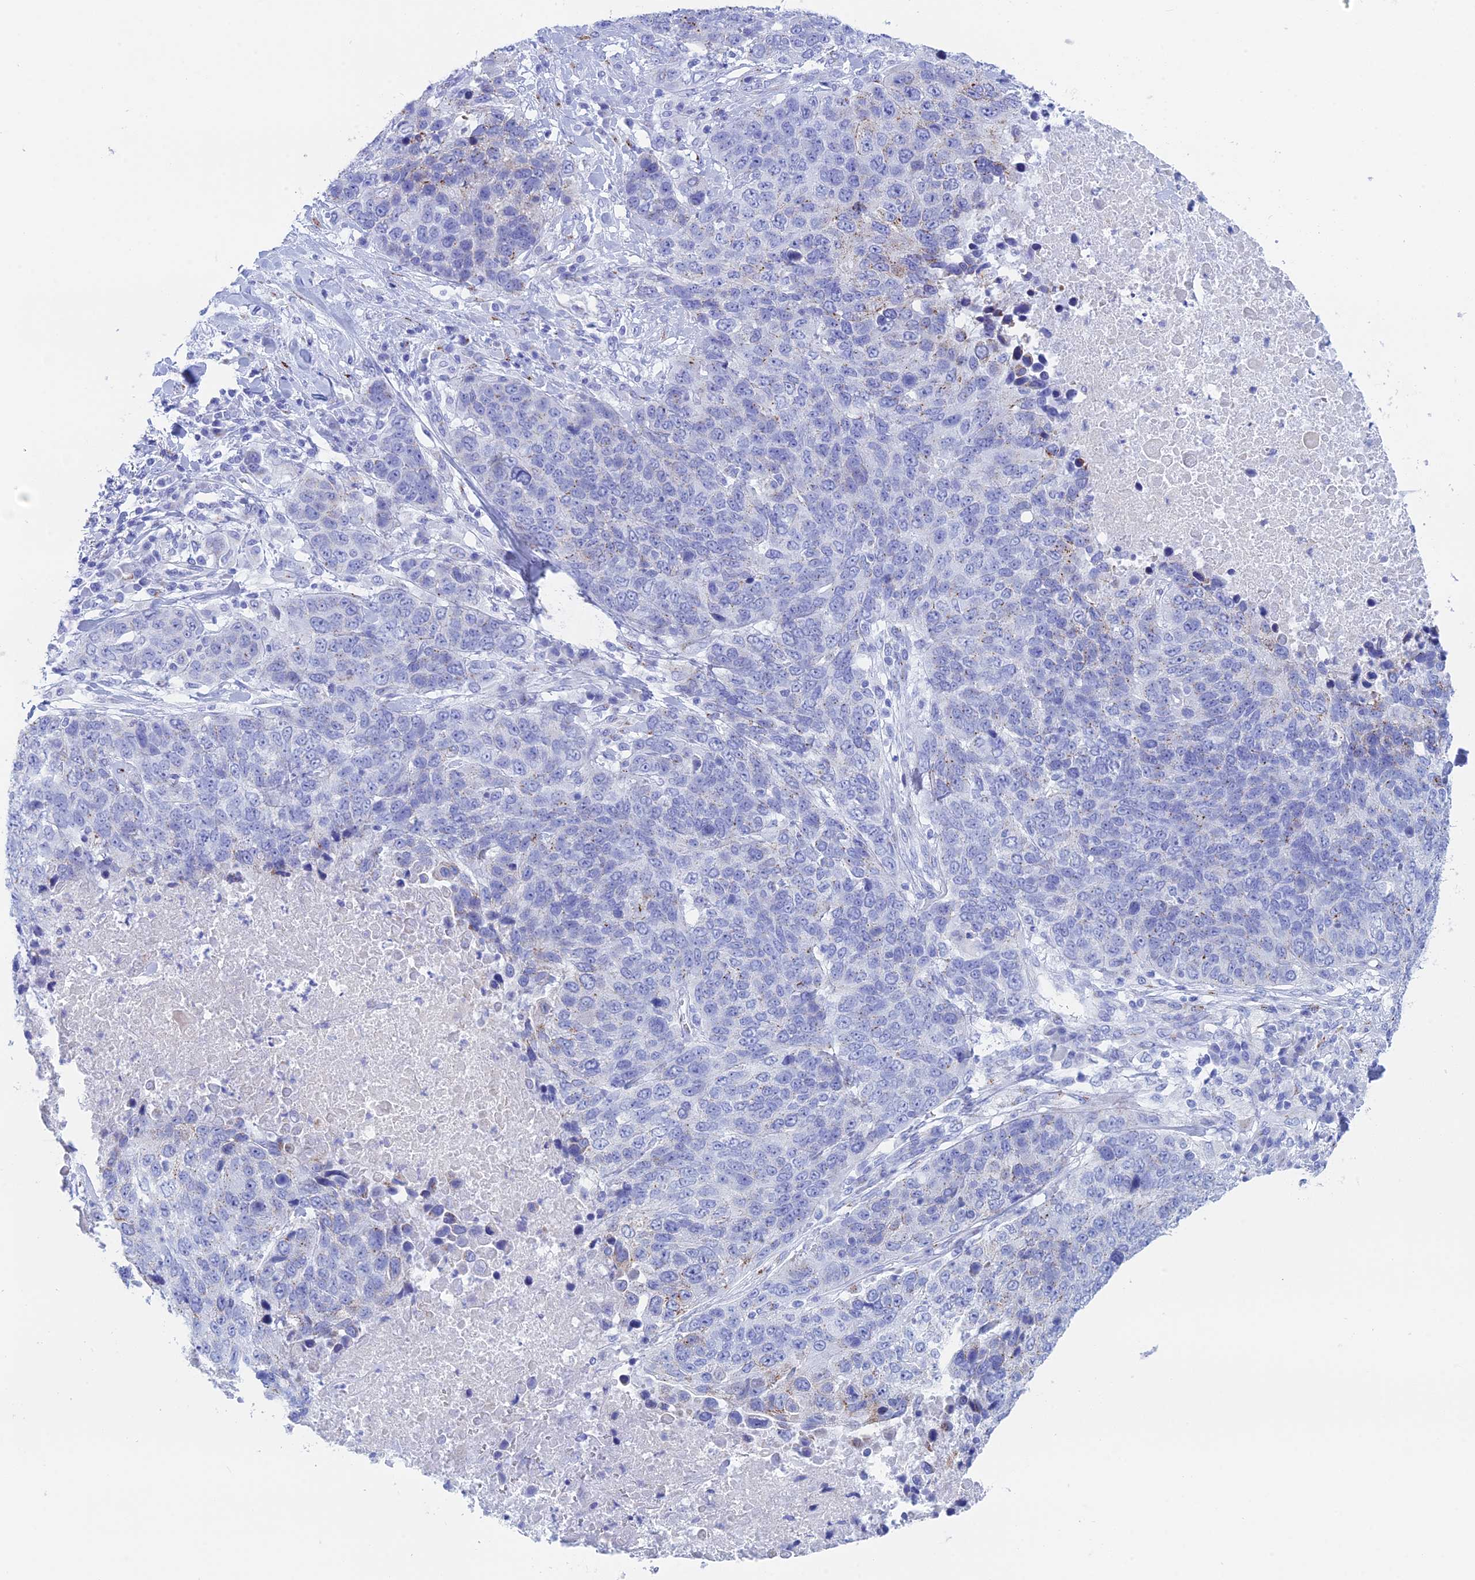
{"staining": {"intensity": "negative", "quantity": "none", "location": "none"}, "tissue": "lung cancer", "cell_type": "Tumor cells", "image_type": "cancer", "snomed": [{"axis": "morphology", "description": "Normal tissue, NOS"}, {"axis": "morphology", "description": "Squamous cell carcinoma, NOS"}, {"axis": "topography", "description": "Lymph node"}, {"axis": "topography", "description": "Lung"}], "caption": "Immunohistochemistry (IHC) image of human squamous cell carcinoma (lung) stained for a protein (brown), which reveals no positivity in tumor cells.", "gene": "ERICH4", "patient": {"sex": "male", "age": 66}}